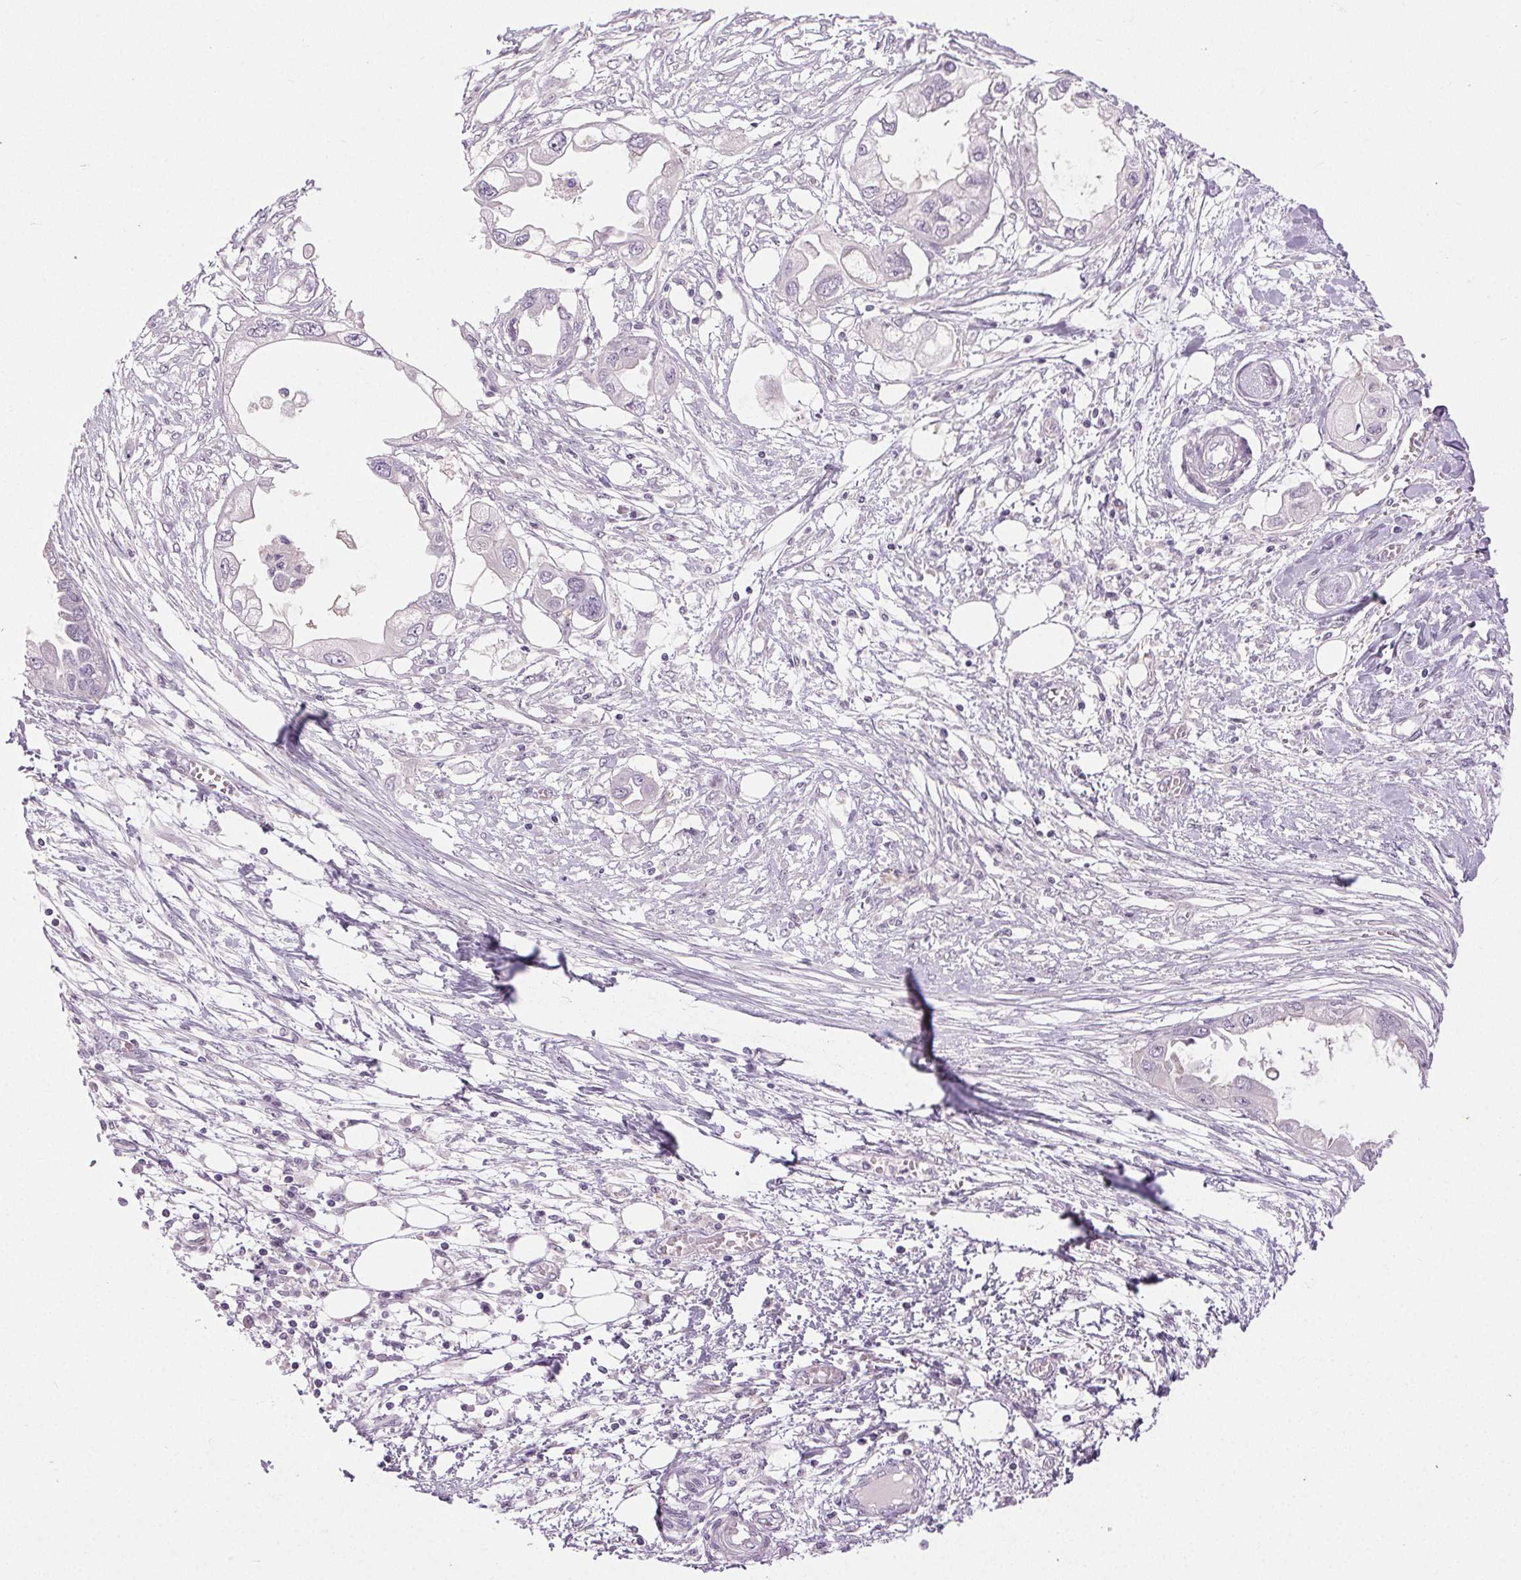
{"staining": {"intensity": "negative", "quantity": "none", "location": "none"}, "tissue": "endometrial cancer", "cell_type": "Tumor cells", "image_type": "cancer", "snomed": [{"axis": "morphology", "description": "Adenocarcinoma, NOS"}, {"axis": "morphology", "description": "Adenocarcinoma, metastatic, NOS"}, {"axis": "topography", "description": "Adipose tissue"}, {"axis": "topography", "description": "Endometrium"}], "caption": "IHC histopathology image of human metastatic adenocarcinoma (endometrial) stained for a protein (brown), which exhibits no positivity in tumor cells.", "gene": "FAM168A", "patient": {"sex": "female", "age": 67}}